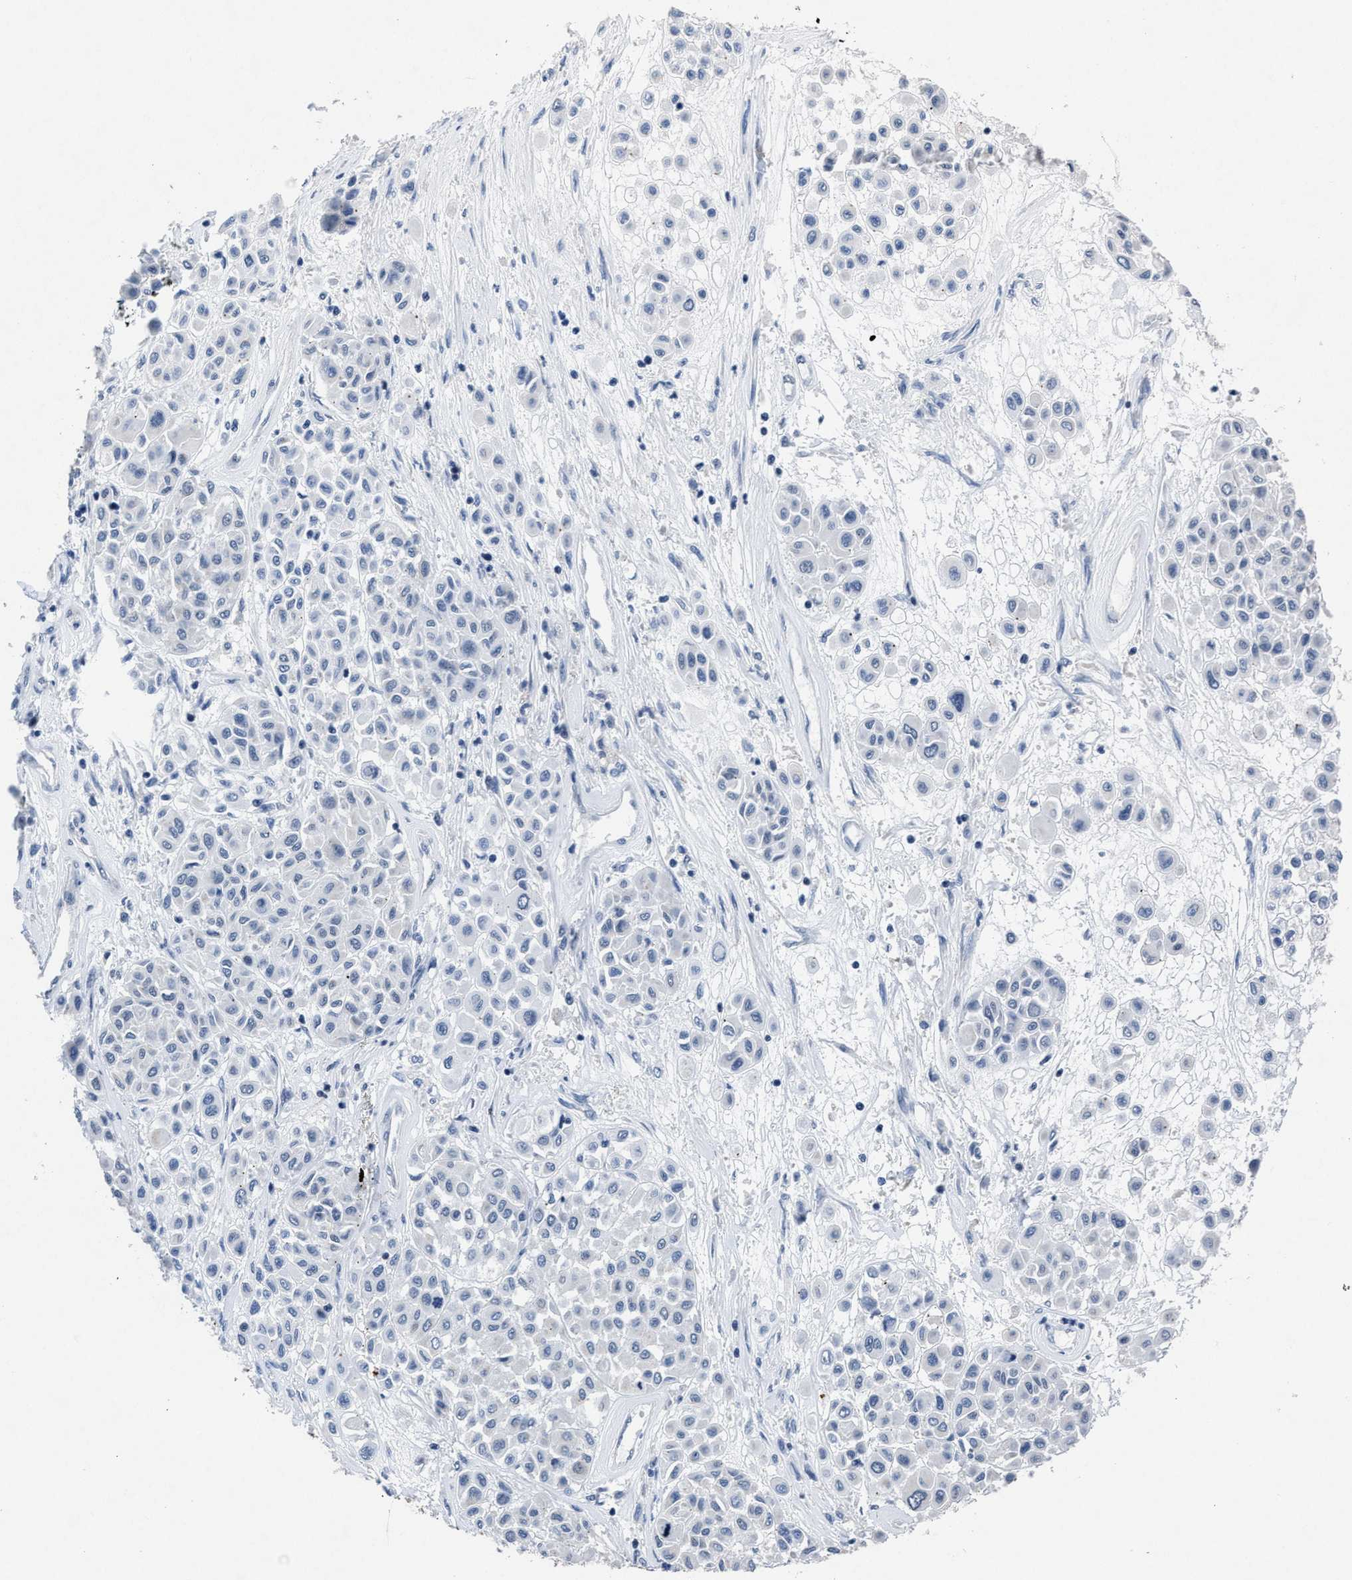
{"staining": {"intensity": "negative", "quantity": "none", "location": "none"}, "tissue": "melanoma", "cell_type": "Tumor cells", "image_type": "cancer", "snomed": [{"axis": "morphology", "description": "Malignant melanoma, Metastatic site"}, {"axis": "topography", "description": "Soft tissue"}], "caption": "Immunohistochemistry (IHC) of melanoma reveals no positivity in tumor cells.", "gene": "ID3", "patient": {"sex": "male", "age": 41}}